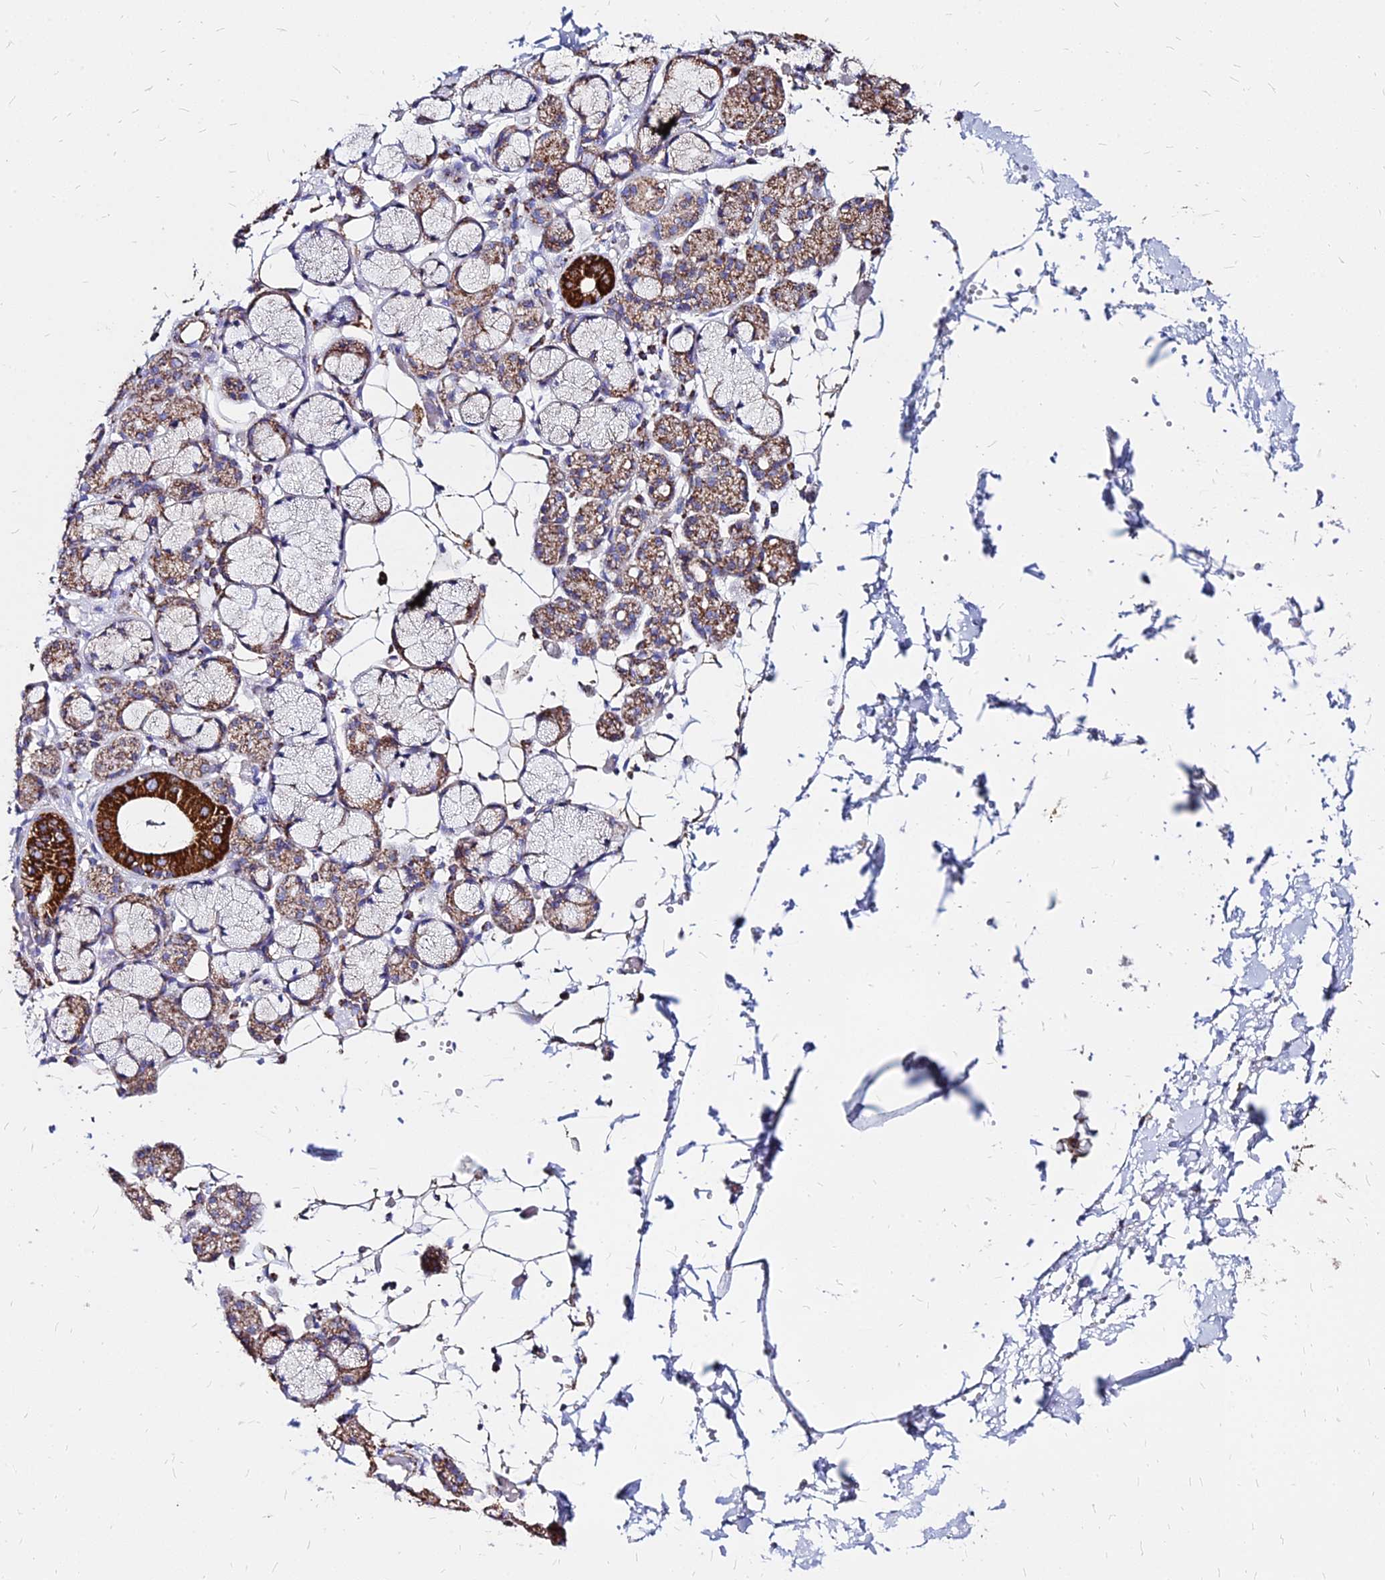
{"staining": {"intensity": "strong", "quantity": "25%-75%", "location": "cytoplasmic/membranous"}, "tissue": "salivary gland", "cell_type": "Glandular cells", "image_type": "normal", "snomed": [{"axis": "morphology", "description": "Normal tissue, NOS"}, {"axis": "topography", "description": "Salivary gland"}], "caption": "Immunohistochemistry (IHC) image of benign salivary gland: human salivary gland stained using immunohistochemistry (IHC) reveals high levels of strong protein expression localized specifically in the cytoplasmic/membranous of glandular cells, appearing as a cytoplasmic/membranous brown color.", "gene": "DLD", "patient": {"sex": "male", "age": 63}}